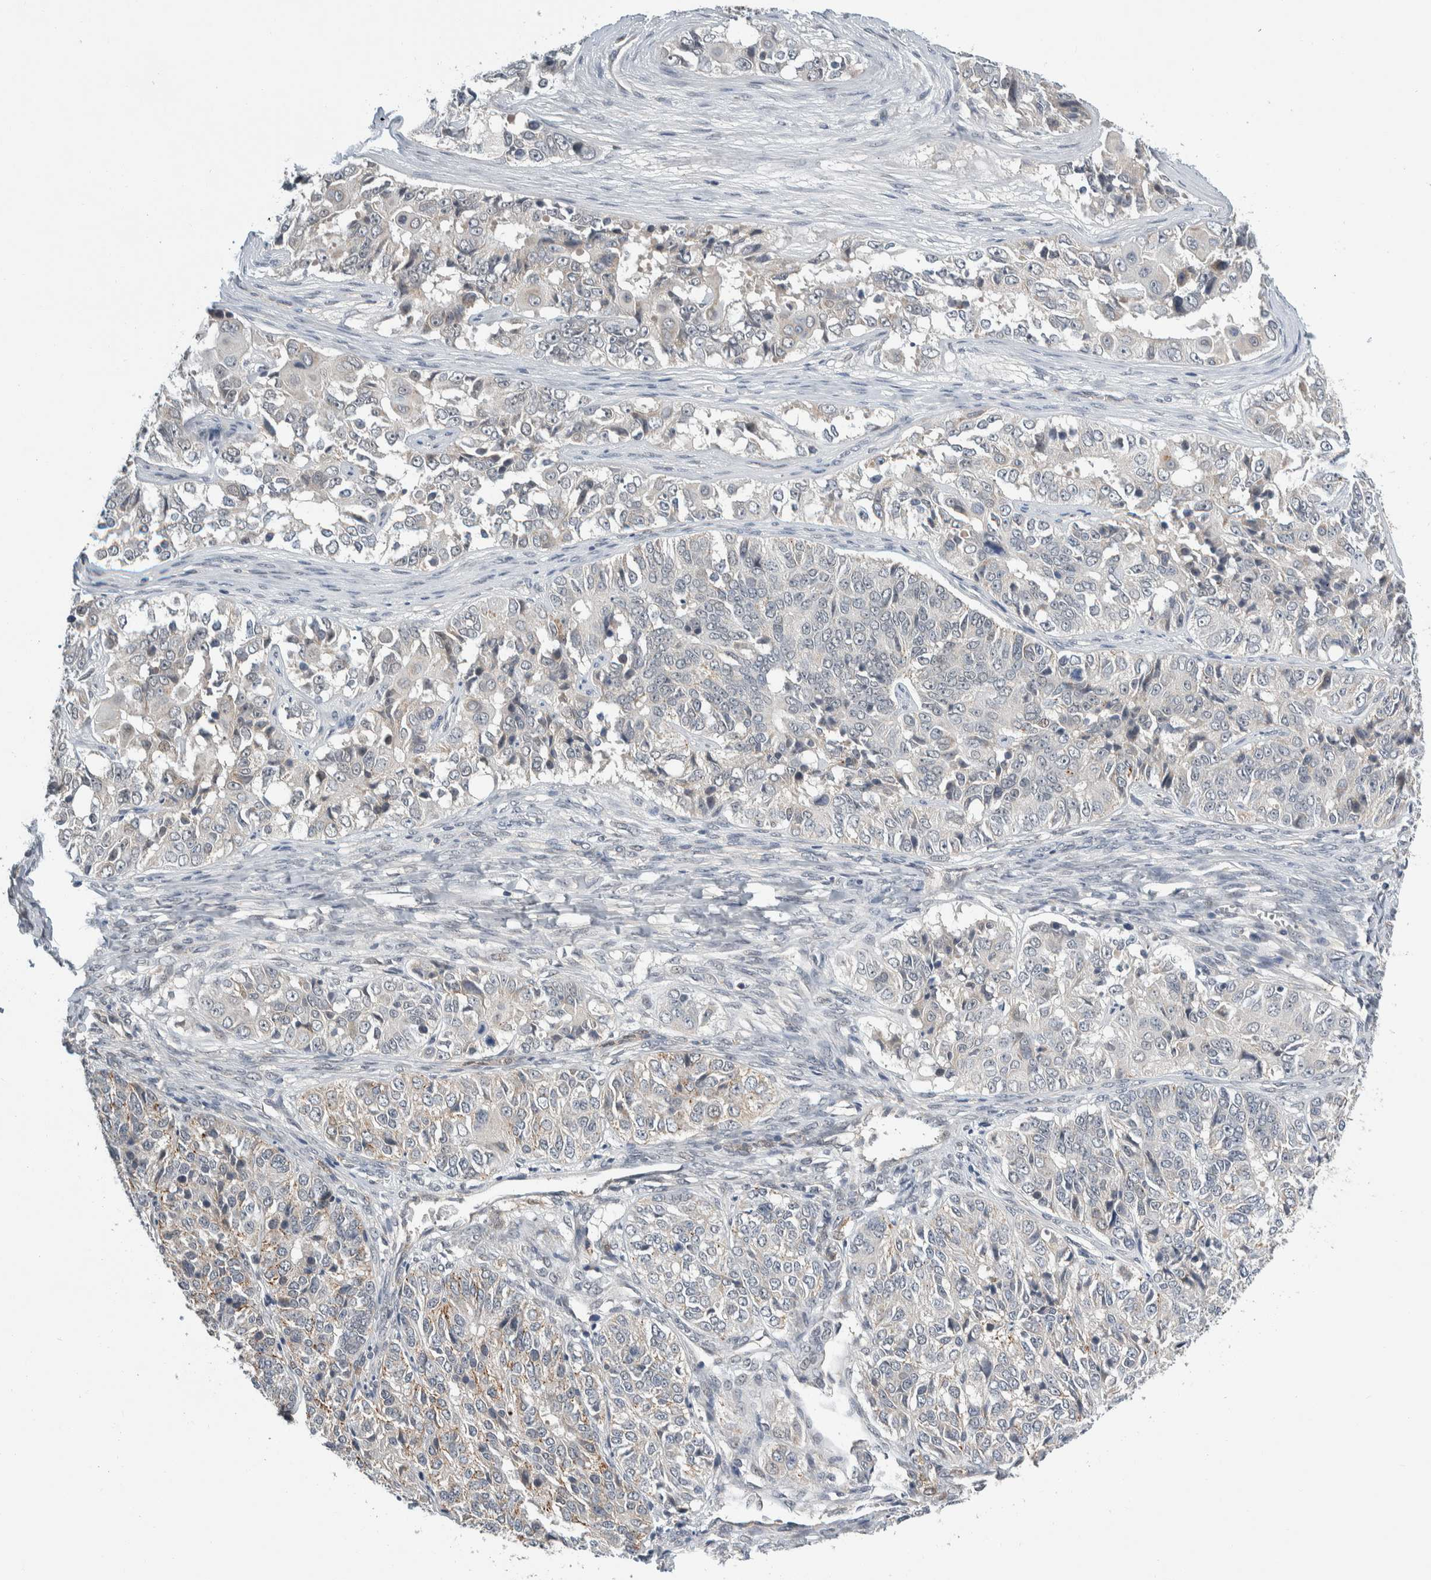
{"staining": {"intensity": "negative", "quantity": "none", "location": "none"}, "tissue": "ovarian cancer", "cell_type": "Tumor cells", "image_type": "cancer", "snomed": [{"axis": "morphology", "description": "Carcinoma, endometroid"}, {"axis": "topography", "description": "Ovary"}], "caption": "This is a photomicrograph of IHC staining of endometroid carcinoma (ovarian), which shows no expression in tumor cells.", "gene": "SHPK", "patient": {"sex": "female", "age": 51}}